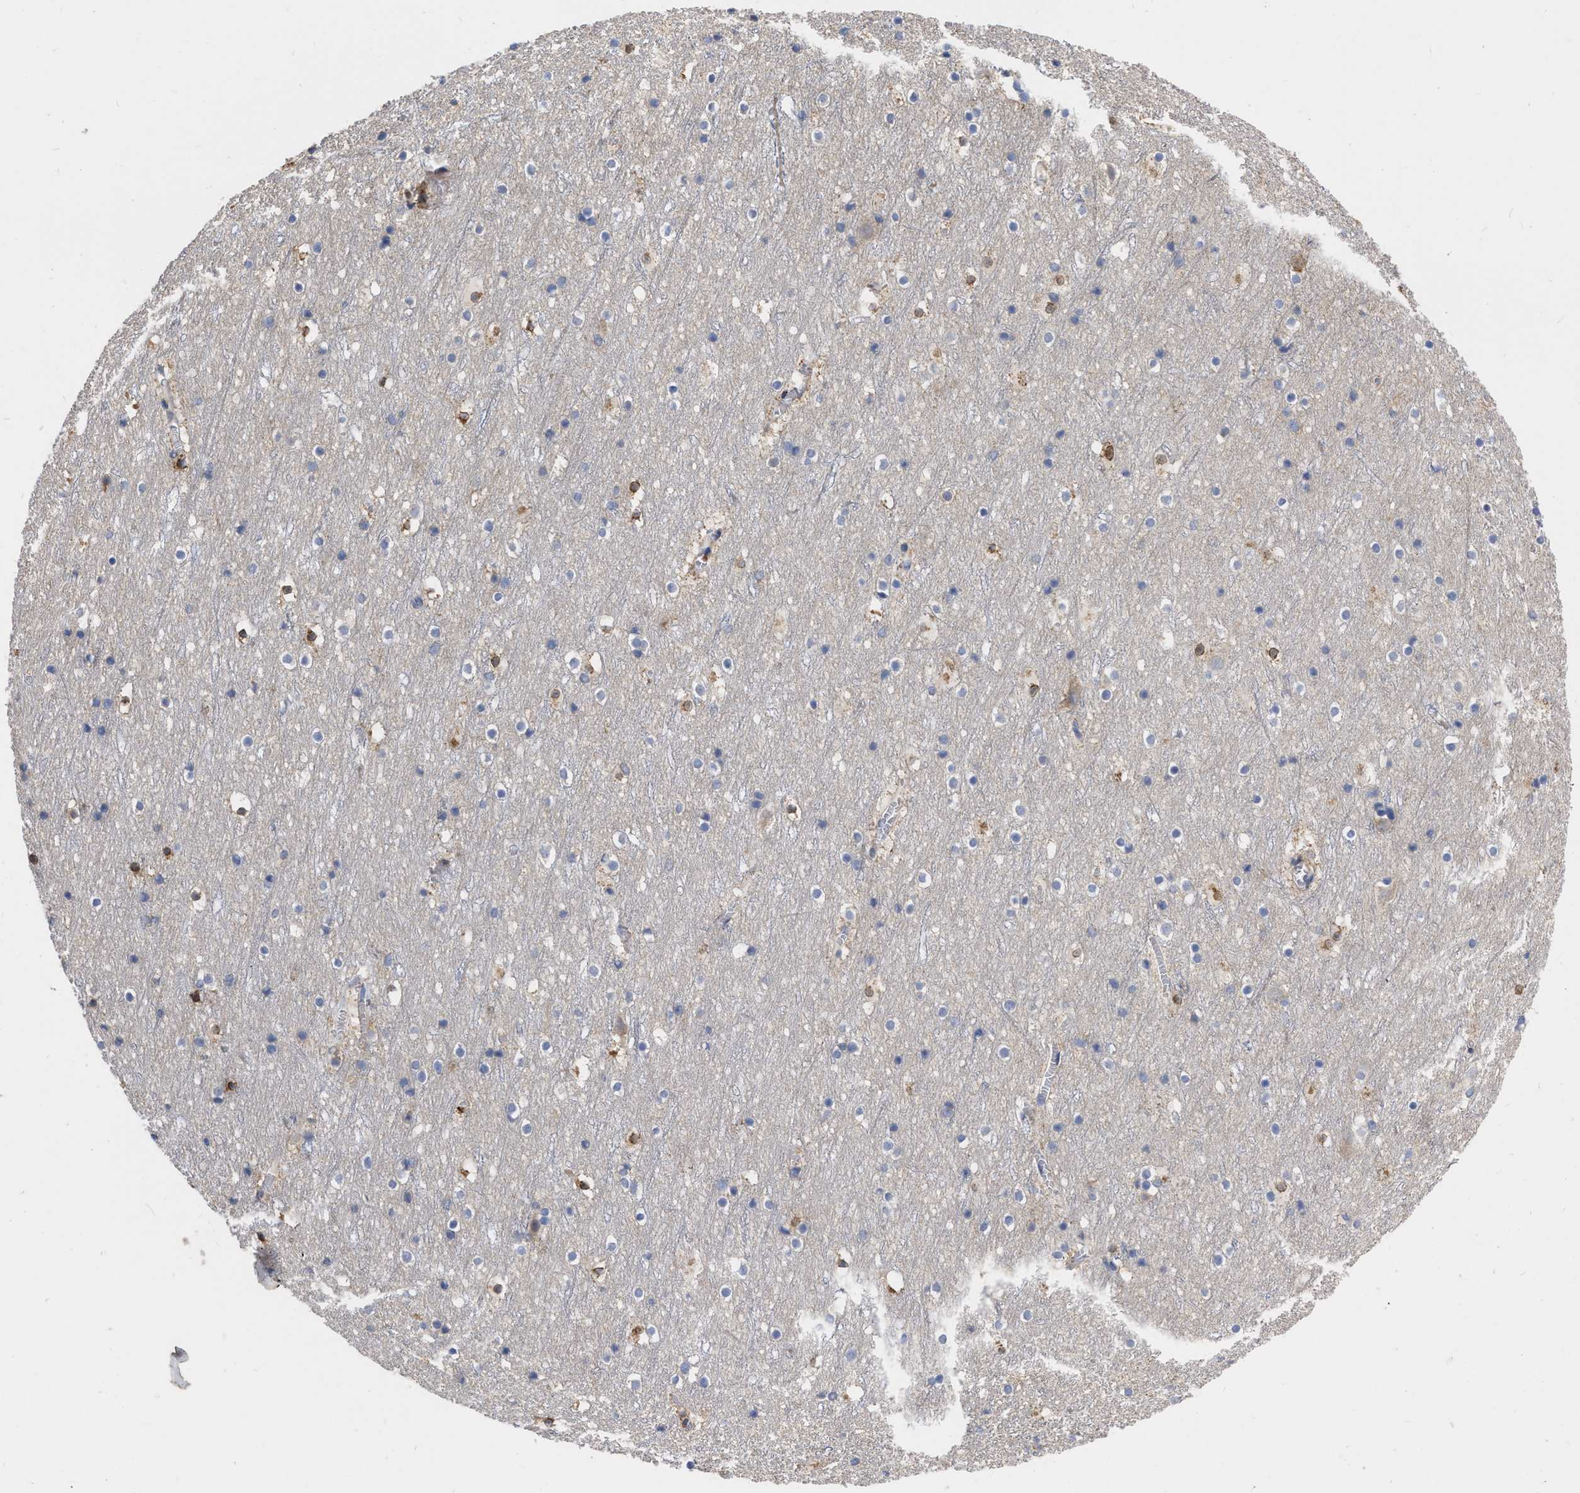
{"staining": {"intensity": "moderate", "quantity": ">75%", "location": "cytoplasmic/membranous"}, "tissue": "cerebral cortex", "cell_type": "Endothelial cells", "image_type": "normal", "snomed": [{"axis": "morphology", "description": "Normal tissue, NOS"}, {"axis": "topography", "description": "Cerebral cortex"}], "caption": "Protein expression analysis of benign human cerebral cortex reveals moderate cytoplasmic/membranous expression in approximately >75% of endothelial cells. The protein is shown in brown color, while the nuclei are stained blue.", "gene": "MLST8", "patient": {"sex": "male", "age": 45}}